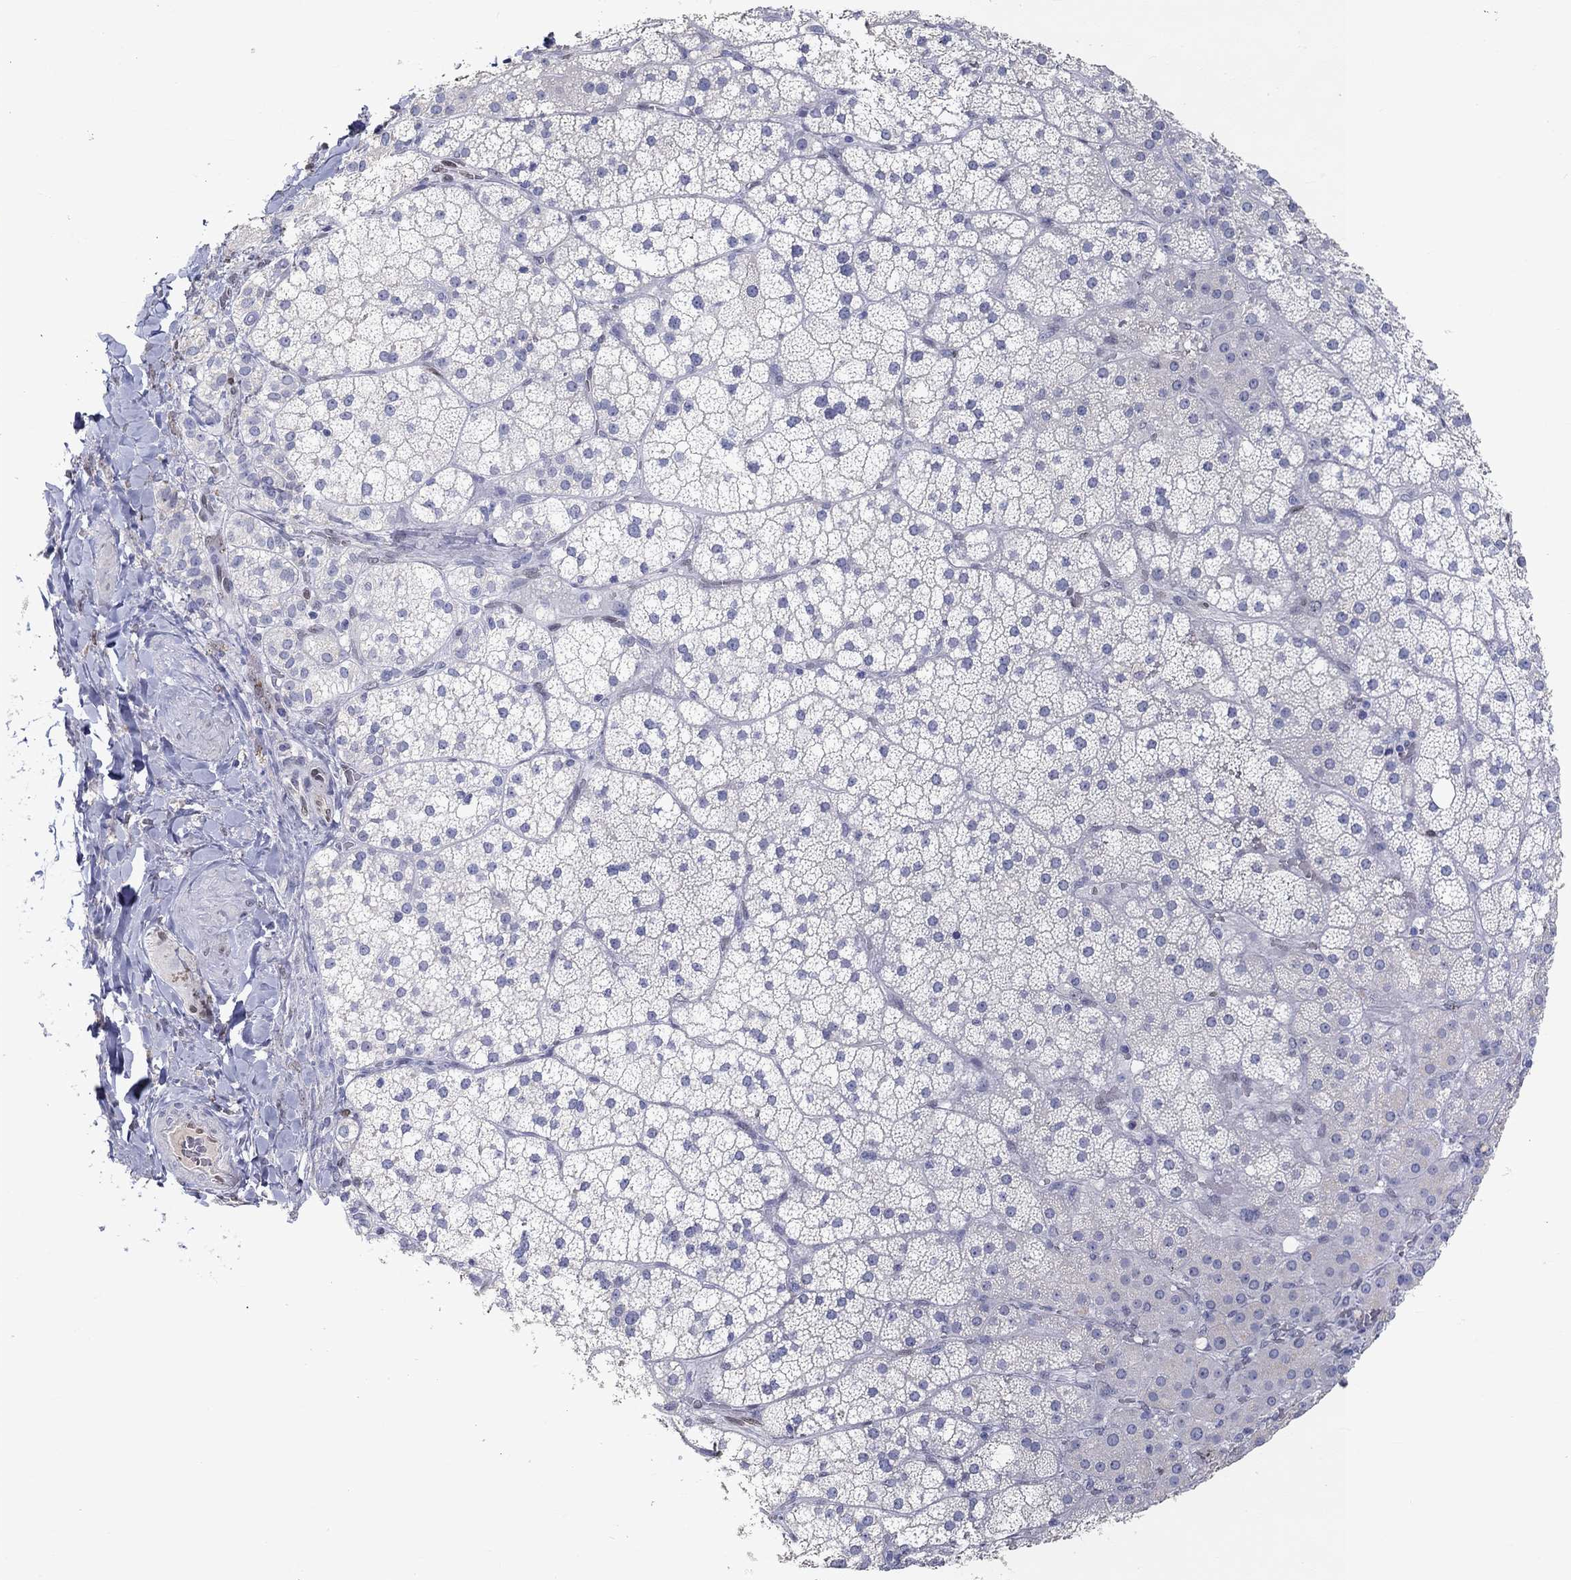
{"staining": {"intensity": "weak", "quantity": "<25%", "location": "cytoplasmic/membranous"}, "tissue": "adrenal gland", "cell_type": "Glandular cells", "image_type": "normal", "snomed": [{"axis": "morphology", "description": "Normal tissue, NOS"}, {"axis": "topography", "description": "Adrenal gland"}], "caption": "Adrenal gland stained for a protein using IHC shows no positivity glandular cells.", "gene": "FGF2", "patient": {"sex": "male", "age": 53}}